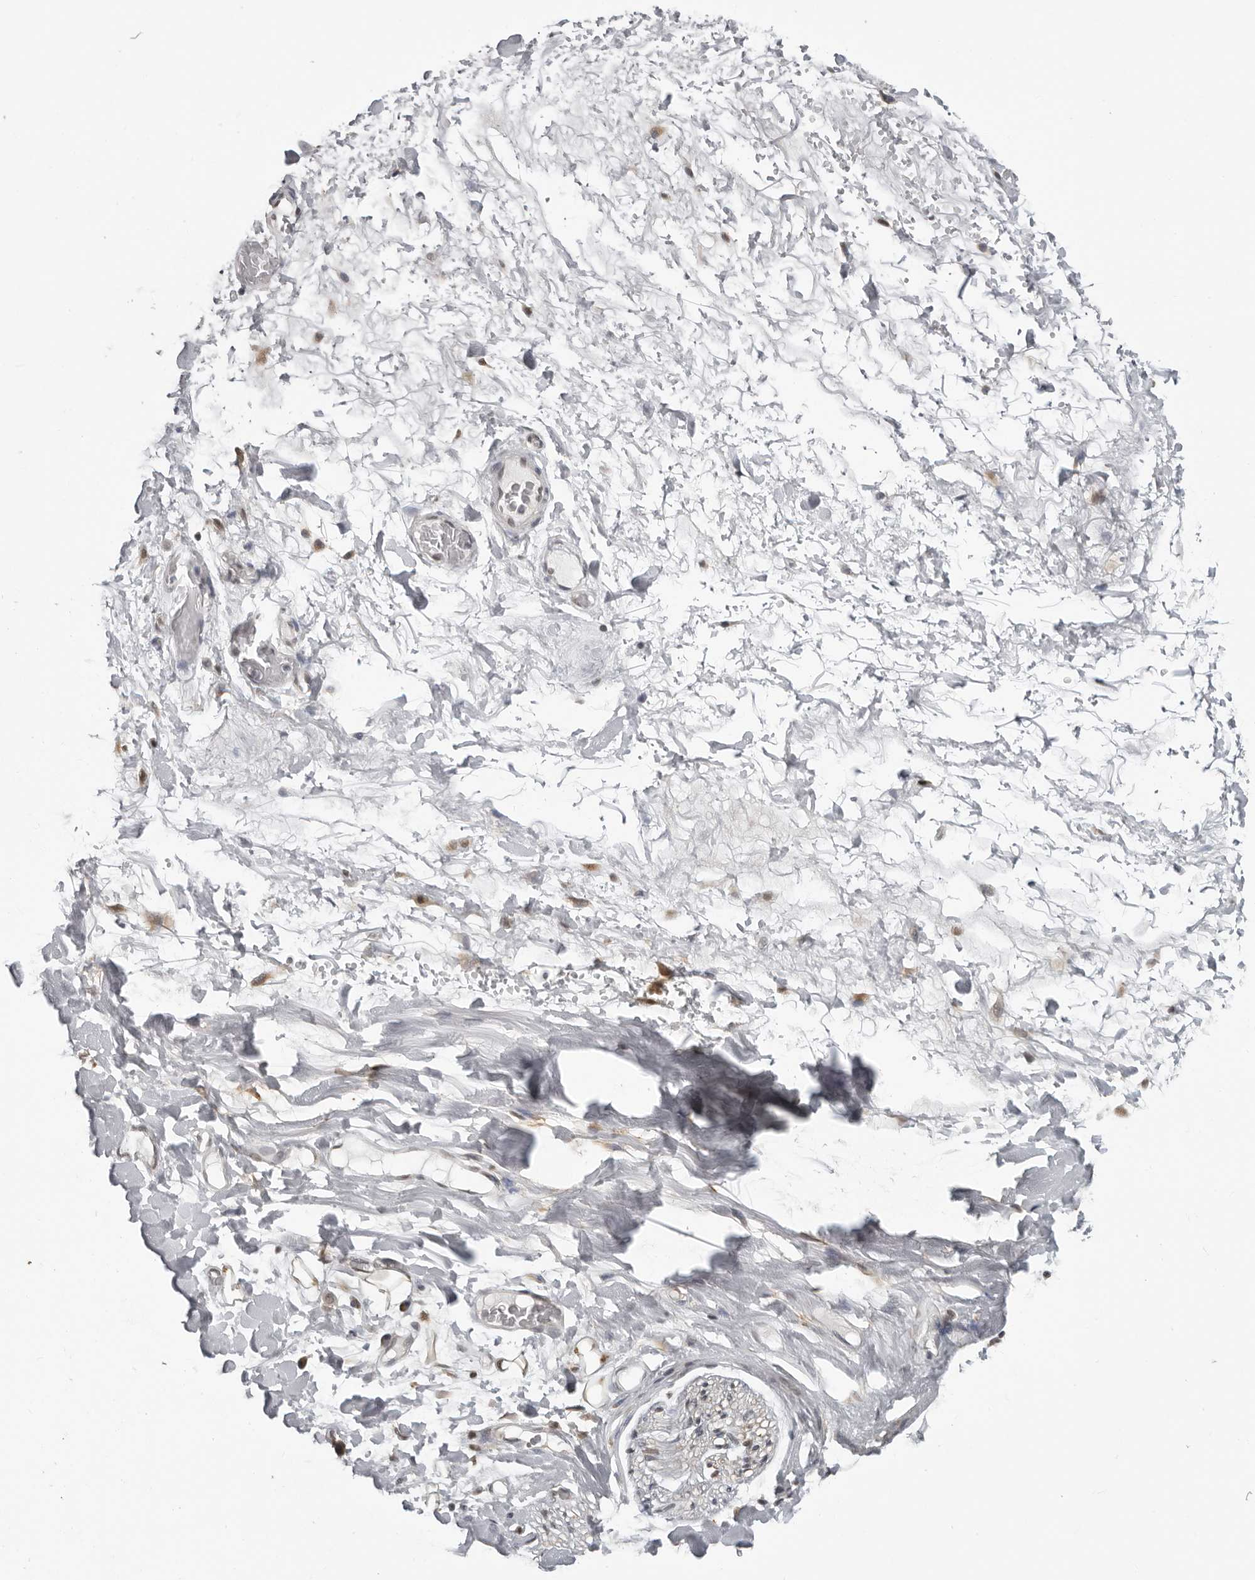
{"staining": {"intensity": "negative", "quantity": "none", "location": "none"}, "tissue": "adipose tissue", "cell_type": "Adipocytes", "image_type": "normal", "snomed": [{"axis": "morphology", "description": "Normal tissue, NOS"}, {"axis": "morphology", "description": "Adenocarcinoma, NOS"}, {"axis": "topography", "description": "Esophagus"}], "caption": "There is no significant staining in adipocytes of adipose tissue. (Stains: DAB (3,3'-diaminobenzidine) immunohistochemistry with hematoxylin counter stain, Microscopy: brightfield microscopy at high magnification).", "gene": "MAF", "patient": {"sex": "male", "age": 62}}